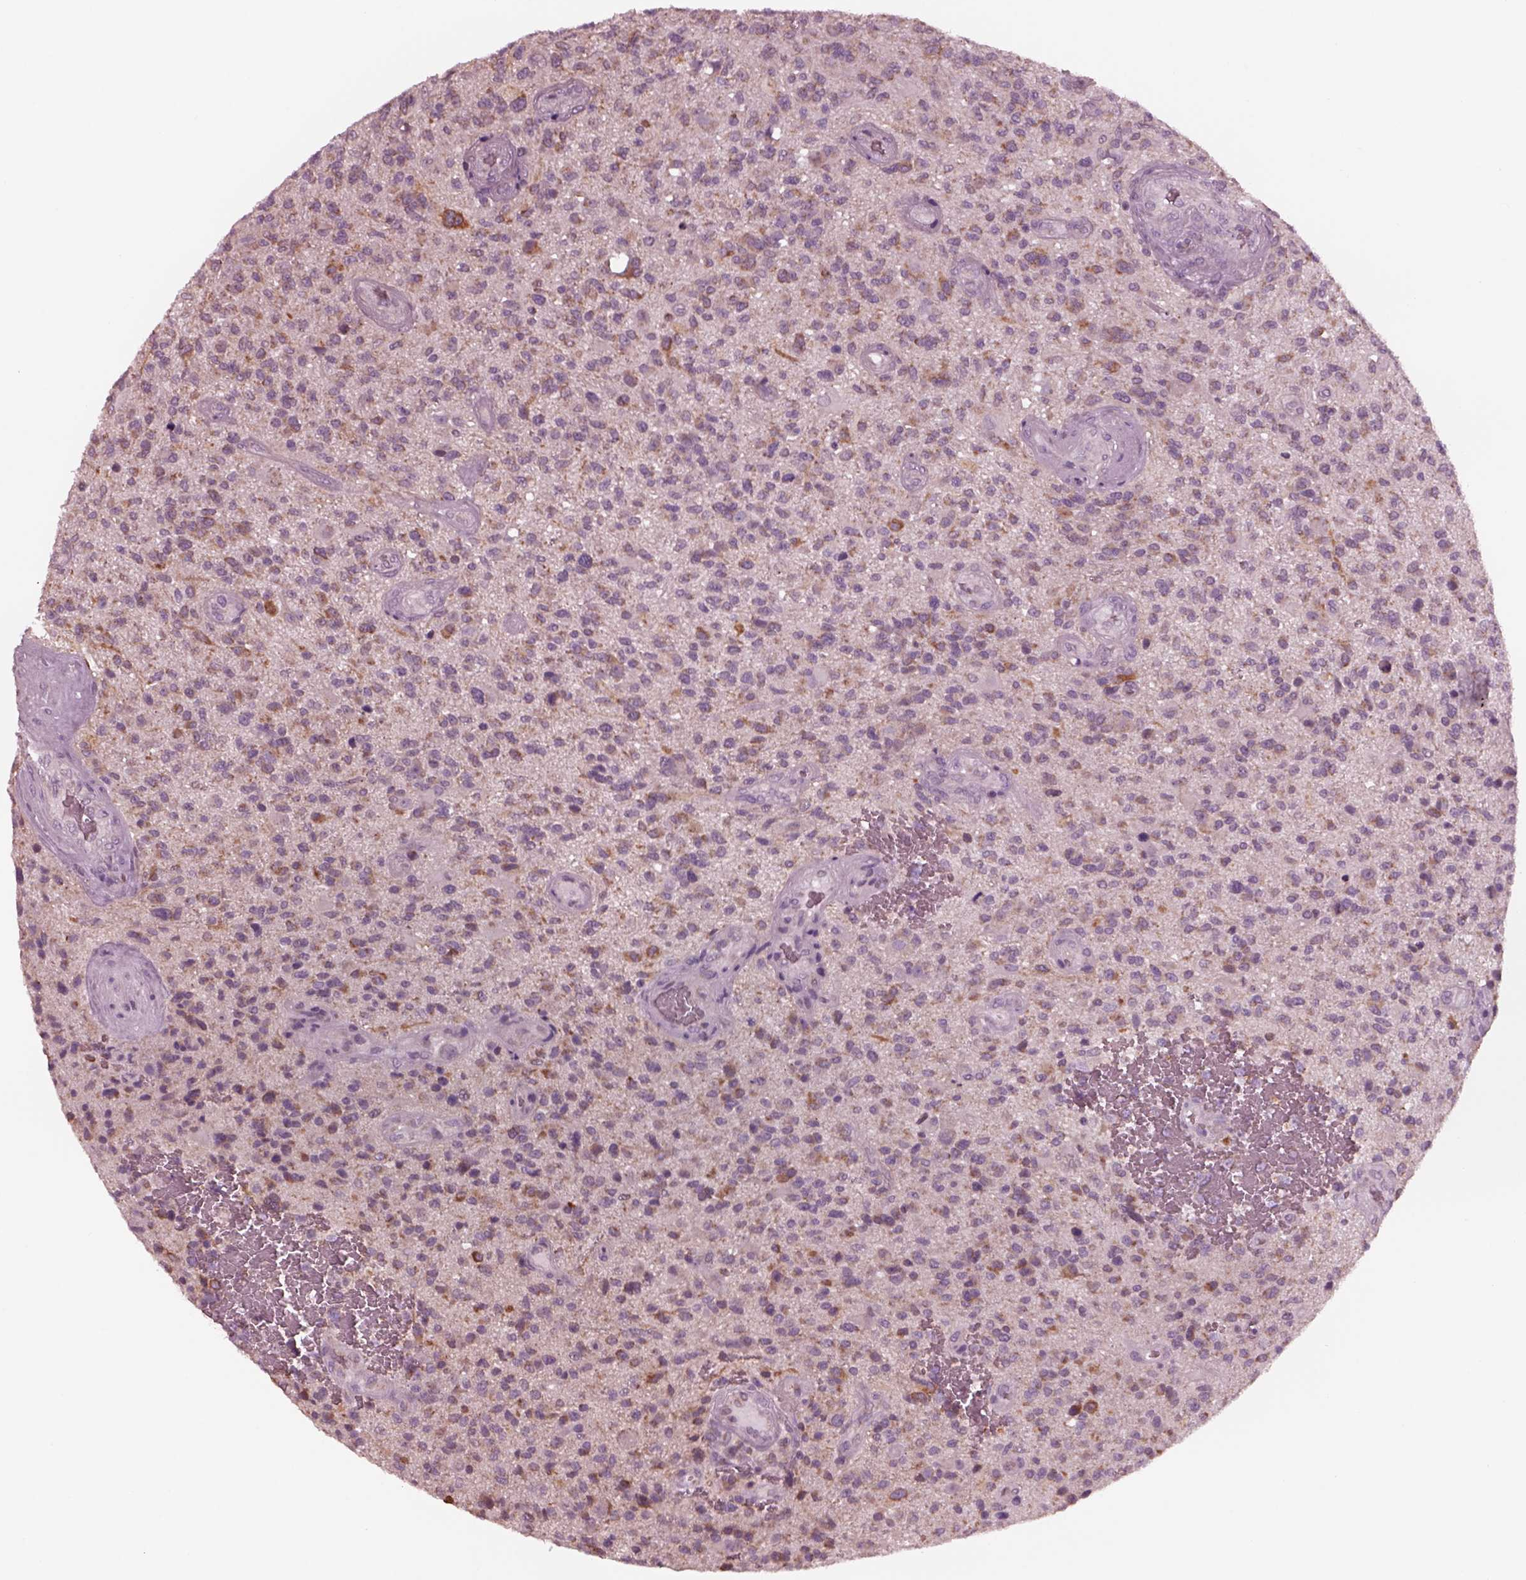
{"staining": {"intensity": "moderate", "quantity": "<25%", "location": "cytoplasmic/membranous"}, "tissue": "glioma", "cell_type": "Tumor cells", "image_type": "cancer", "snomed": [{"axis": "morphology", "description": "Glioma, malignant, High grade"}, {"axis": "topography", "description": "Brain"}], "caption": "The immunohistochemical stain shows moderate cytoplasmic/membranous positivity in tumor cells of glioma tissue.", "gene": "CELSR3", "patient": {"sex": "male", "age": 47}}